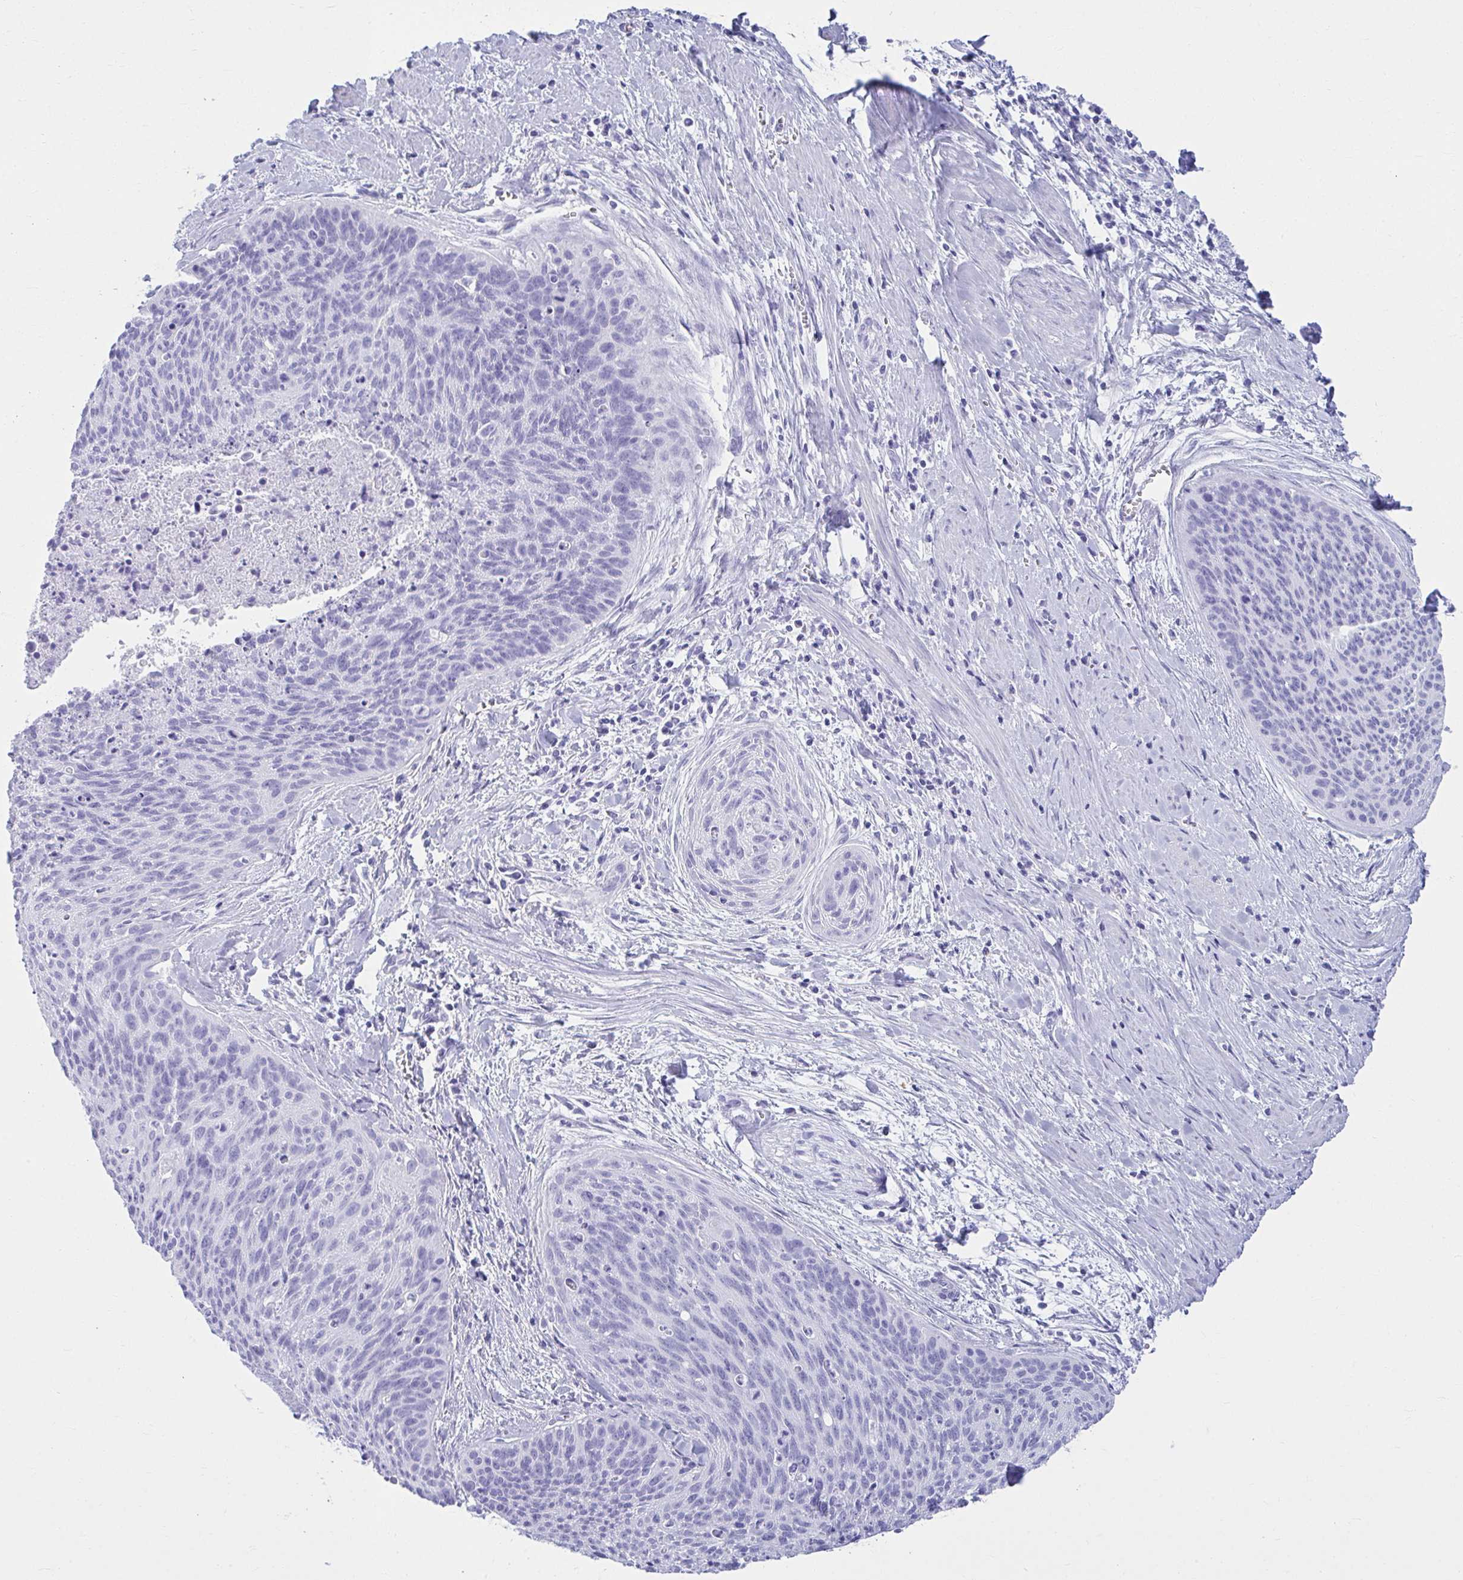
{"staining": {"intensity": "negative", "quantity": "none", "location": "none"}, "tissue": "cervical cancer", "cell_type": "Tumor cells", "image_type": "cancer", "snomed": [{"axis": "morphology", "description": "Squamous cell carcinoma, NOS"}, {"axis": "topography", "description": "Cervix"}], "caption": "High magnification brightfield microscopy of cervical squamous cell carcinoma stained with DAB (3,3'-diaminobenzidine) (brown) and counterstained with hematoxylin (blue): tumor cells show no significant positivity.", "gene": "ATP4B", "patient": {"sex": "female", "age": 55}}